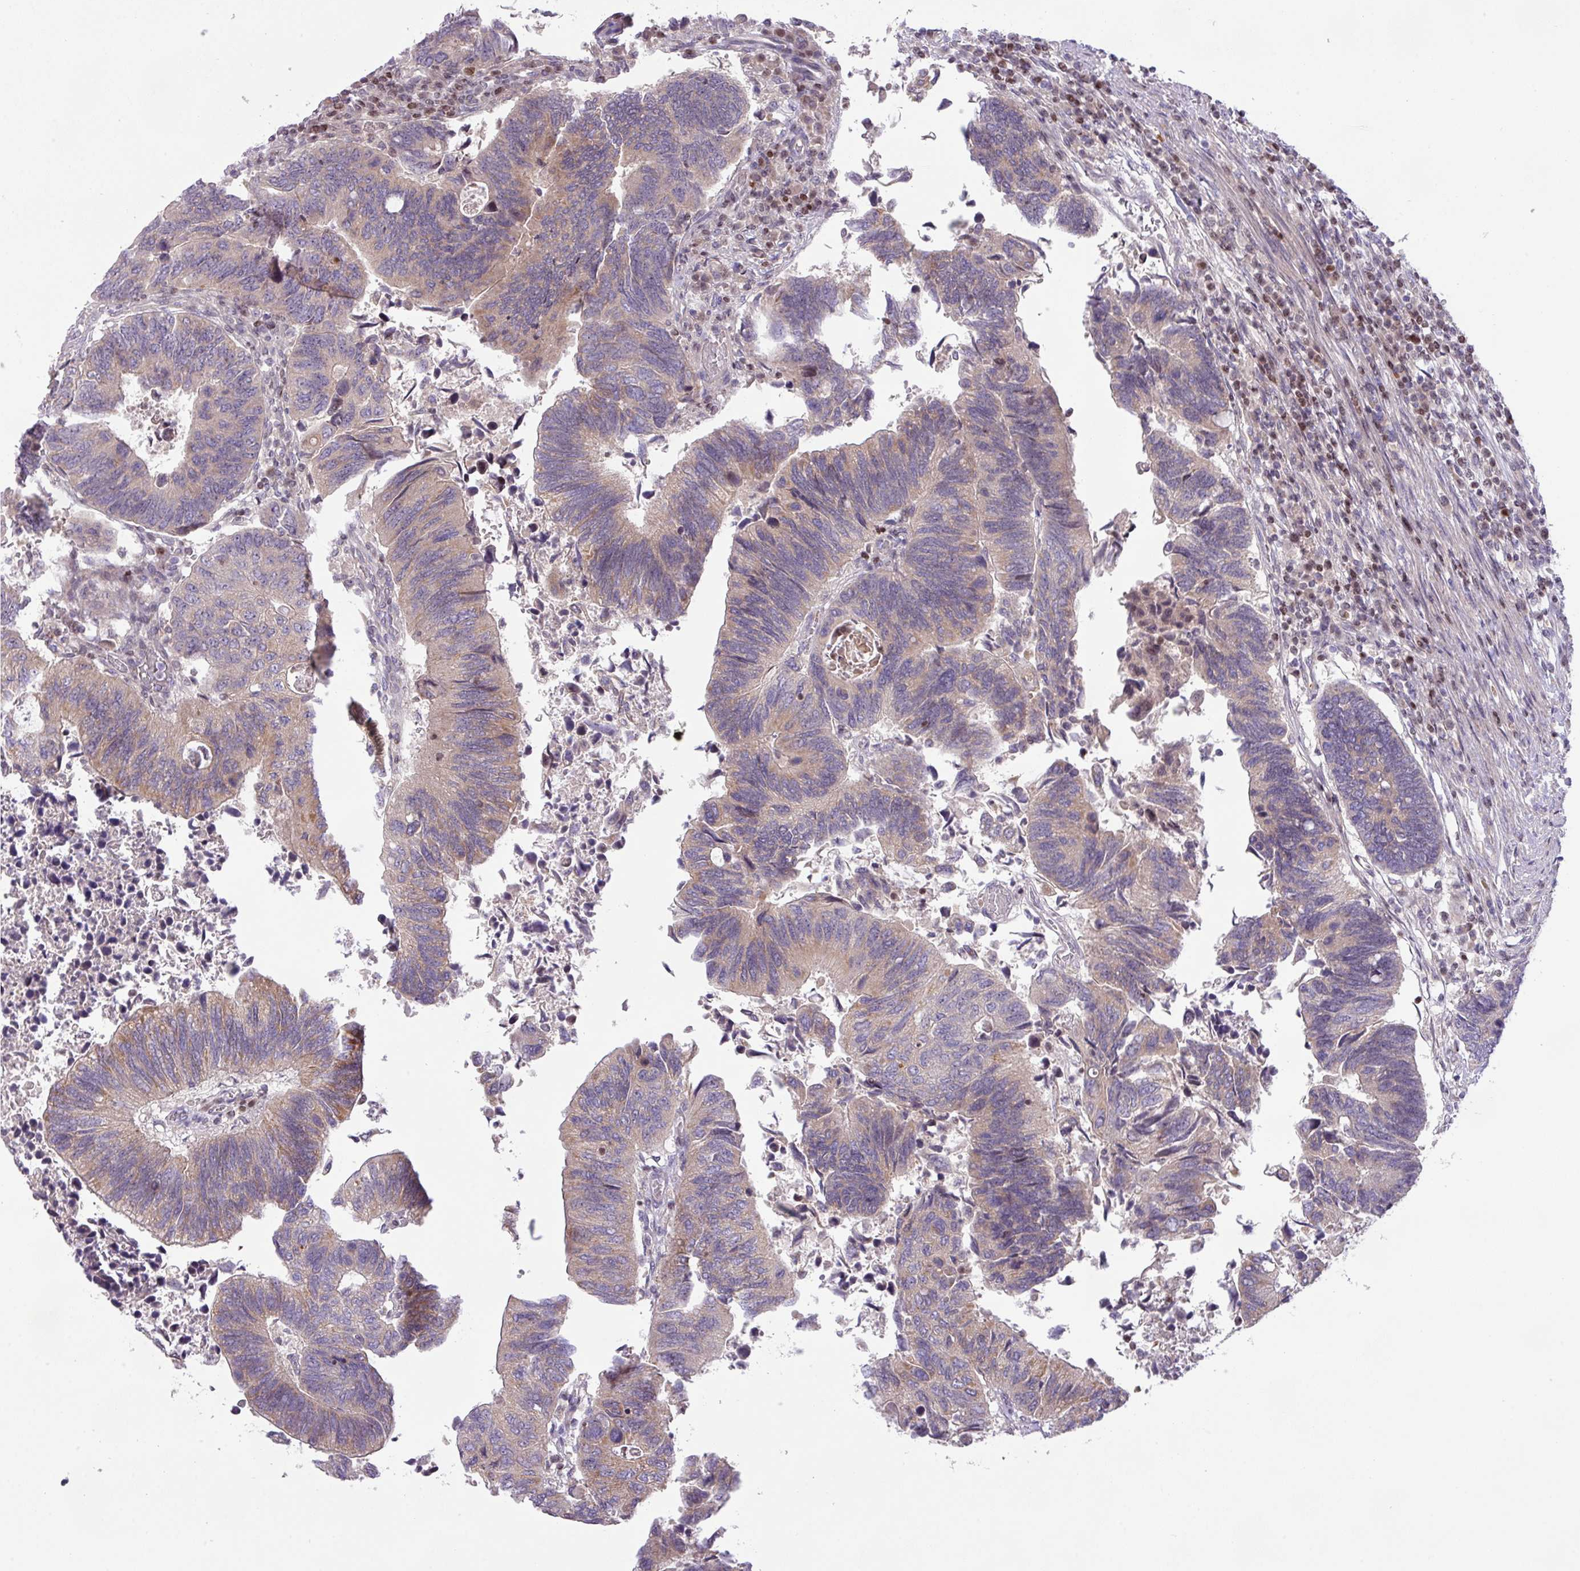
{"staining": {"intensity": "weak", "quantity": "<25%", "location": "cytoplasmic/membranous"}, "tissue": "colorectal cancer", "cell_type": "Tumor cells", "image_type": "cancer", "snomed": [{"axis": "morphology", "description": "Adenocarcinoma, NOS"}, {"axis": "topography", "description": "Colon"}], "caption": "Immunohistochemical staining of colorectal cancer (adenocarcinoma) exhibits no significant positivity in tumor cells.", "gene": "ZNF394", "patient": {"sex": "male", "age": 87}}